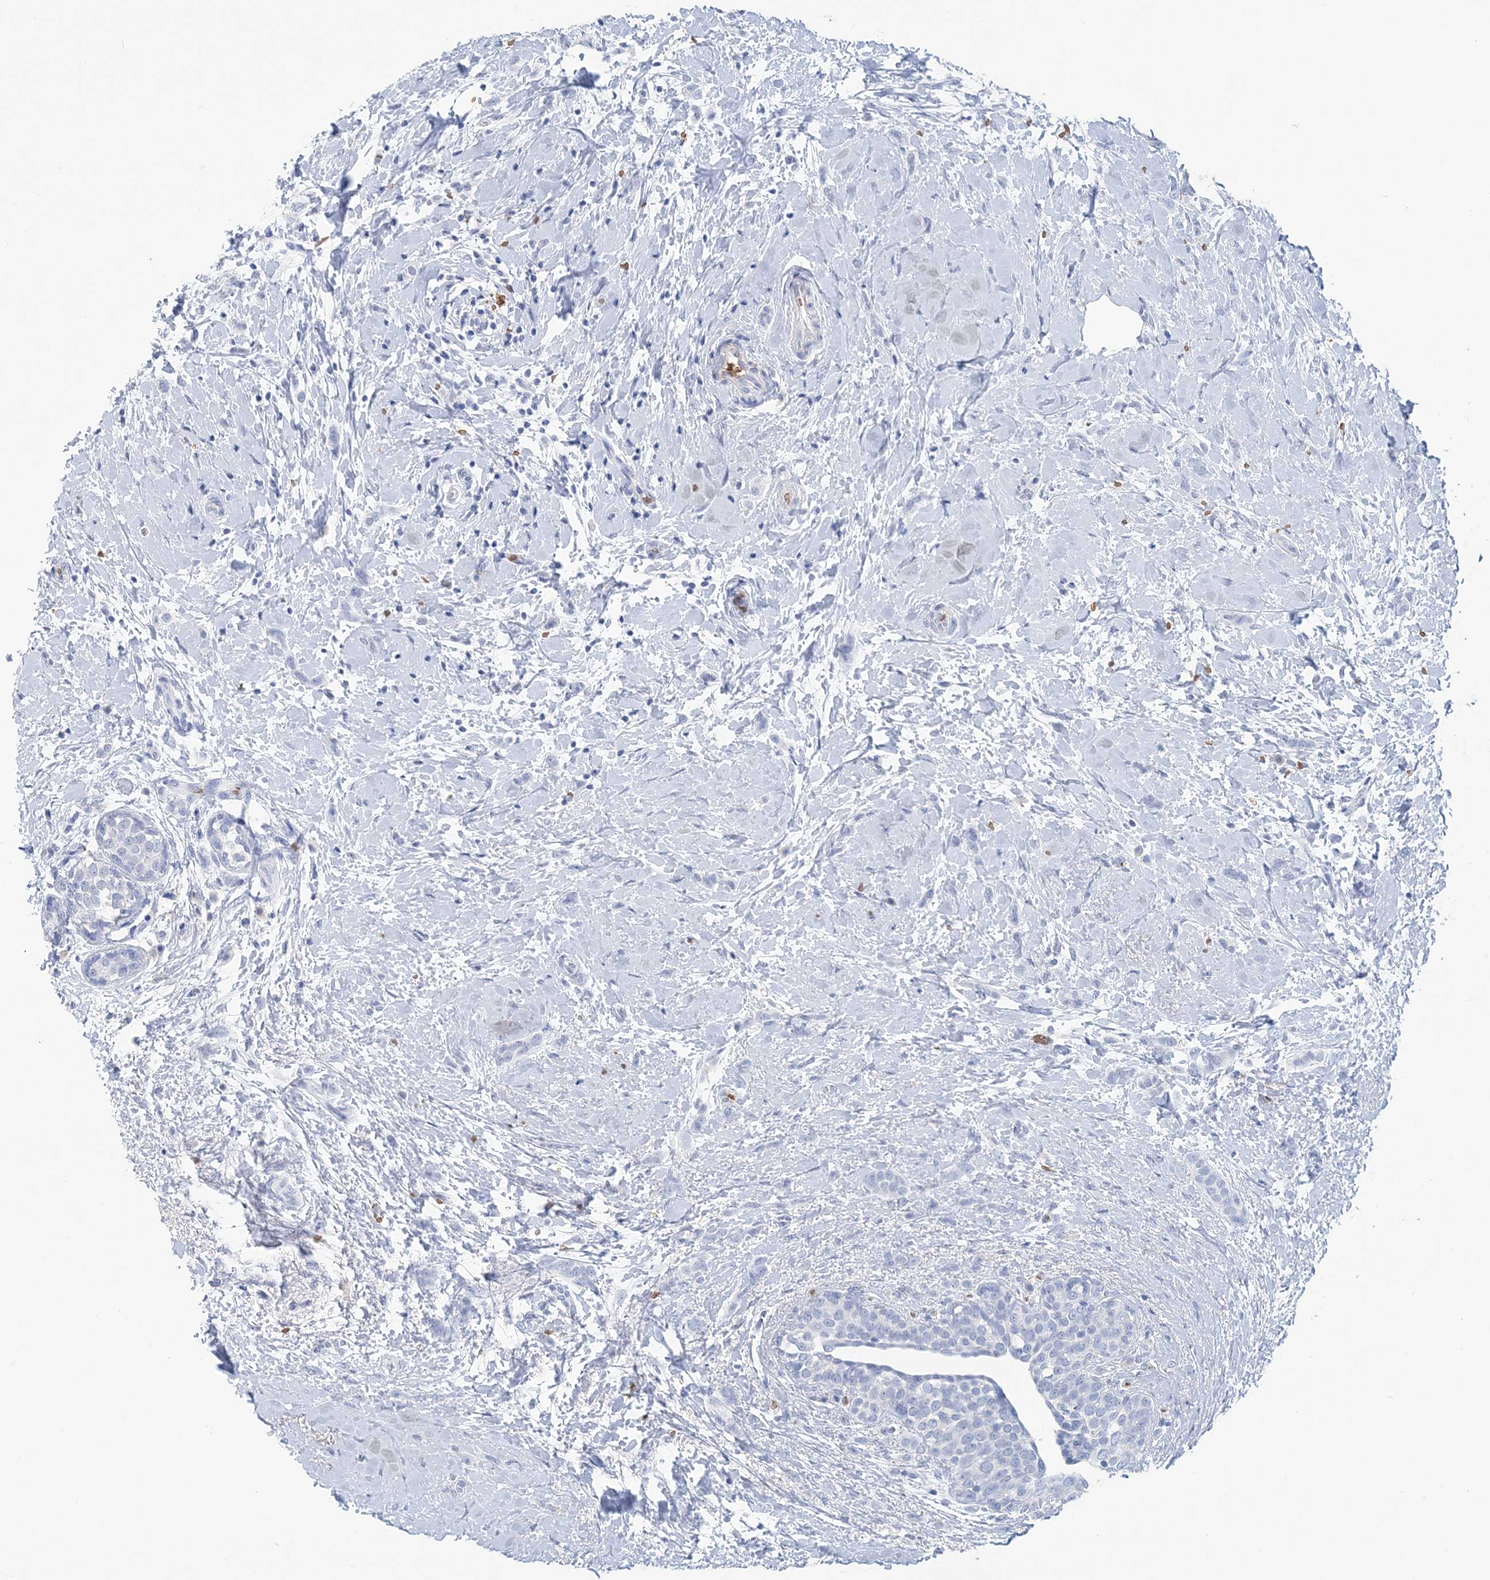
{"staining": {"intensity": "negative", "quantity": "none", "location": "none"}, "tissue": "breast cancer", "cell_type": "Tumor cells", "image_type": "cancer", "snomed": [{"axis": "morphology", "description": "Lobular carcinoma, in situ"}, {"axis": "morphology", "description": "Lobular carcinoma"}, {"axis": "topography", "description": "Breast"}], "caption": "Image shows no significant protein staining in tumor cells of breast lobular carcinoma.", "gene": "HBD", "patient": {"sex": "female", "age": 41}}